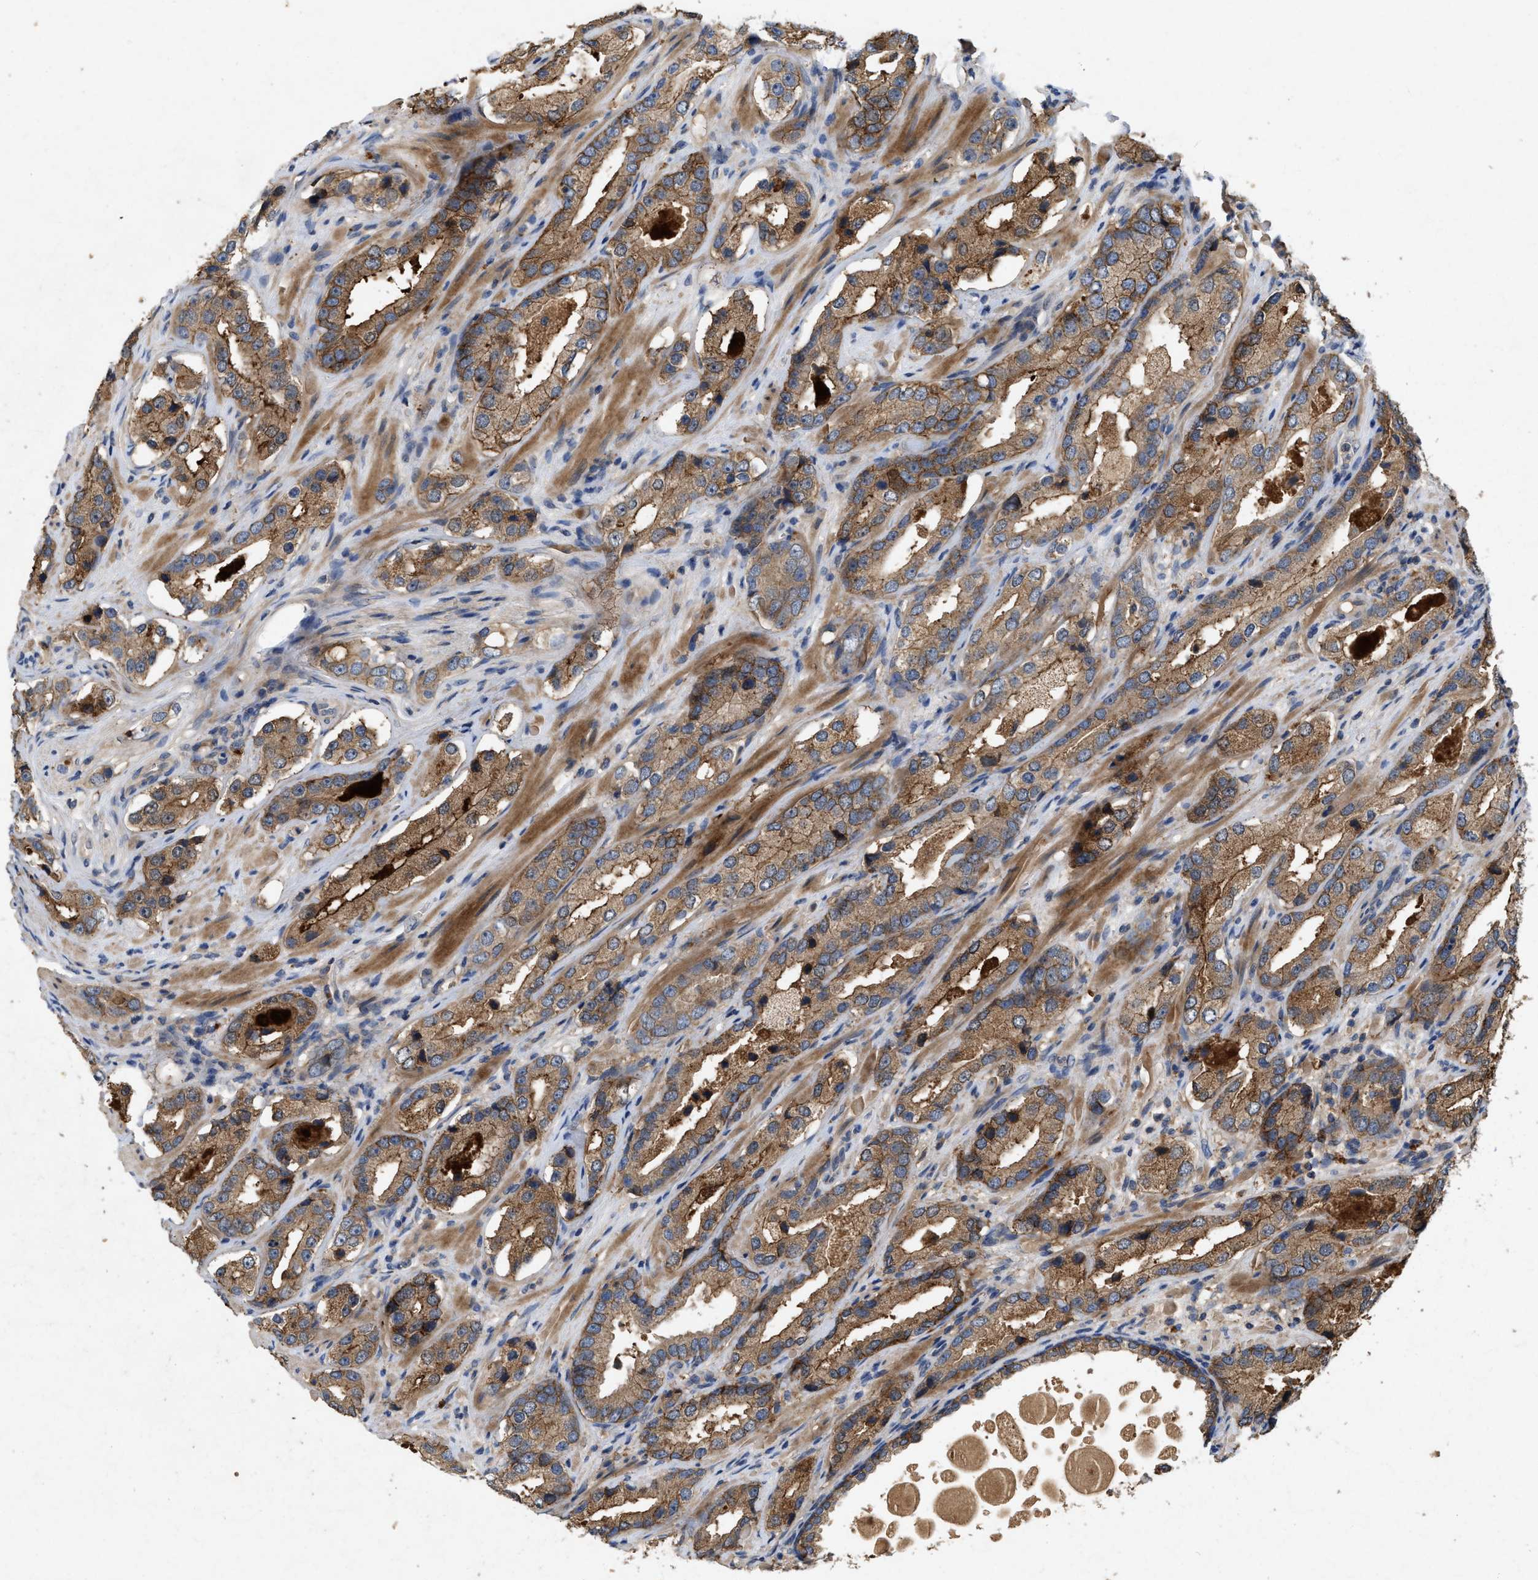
{"staining": {"intensity": "moderate", "quantity": ">75%", "location": "cytoplasmic/membranous"}, "tissue": "prostate cancer", "cell_type": "Tumor cells", "image_type": "cancer", "snomed": [{"axis": "morphology", "description": "Adenocarcinoma, High grade"}, {"axis": "topography", "description": "Prostate"}], "caption": "An image of human prostate cancer stained for a protein demonstrates moderate cytoplasmic/membranous brown staining in tumor cells. The protein is shown in brown color, while the nuclei are stained blue.", "gene": "LPAR2", "patient": {"sex": "male", "age": 63}}